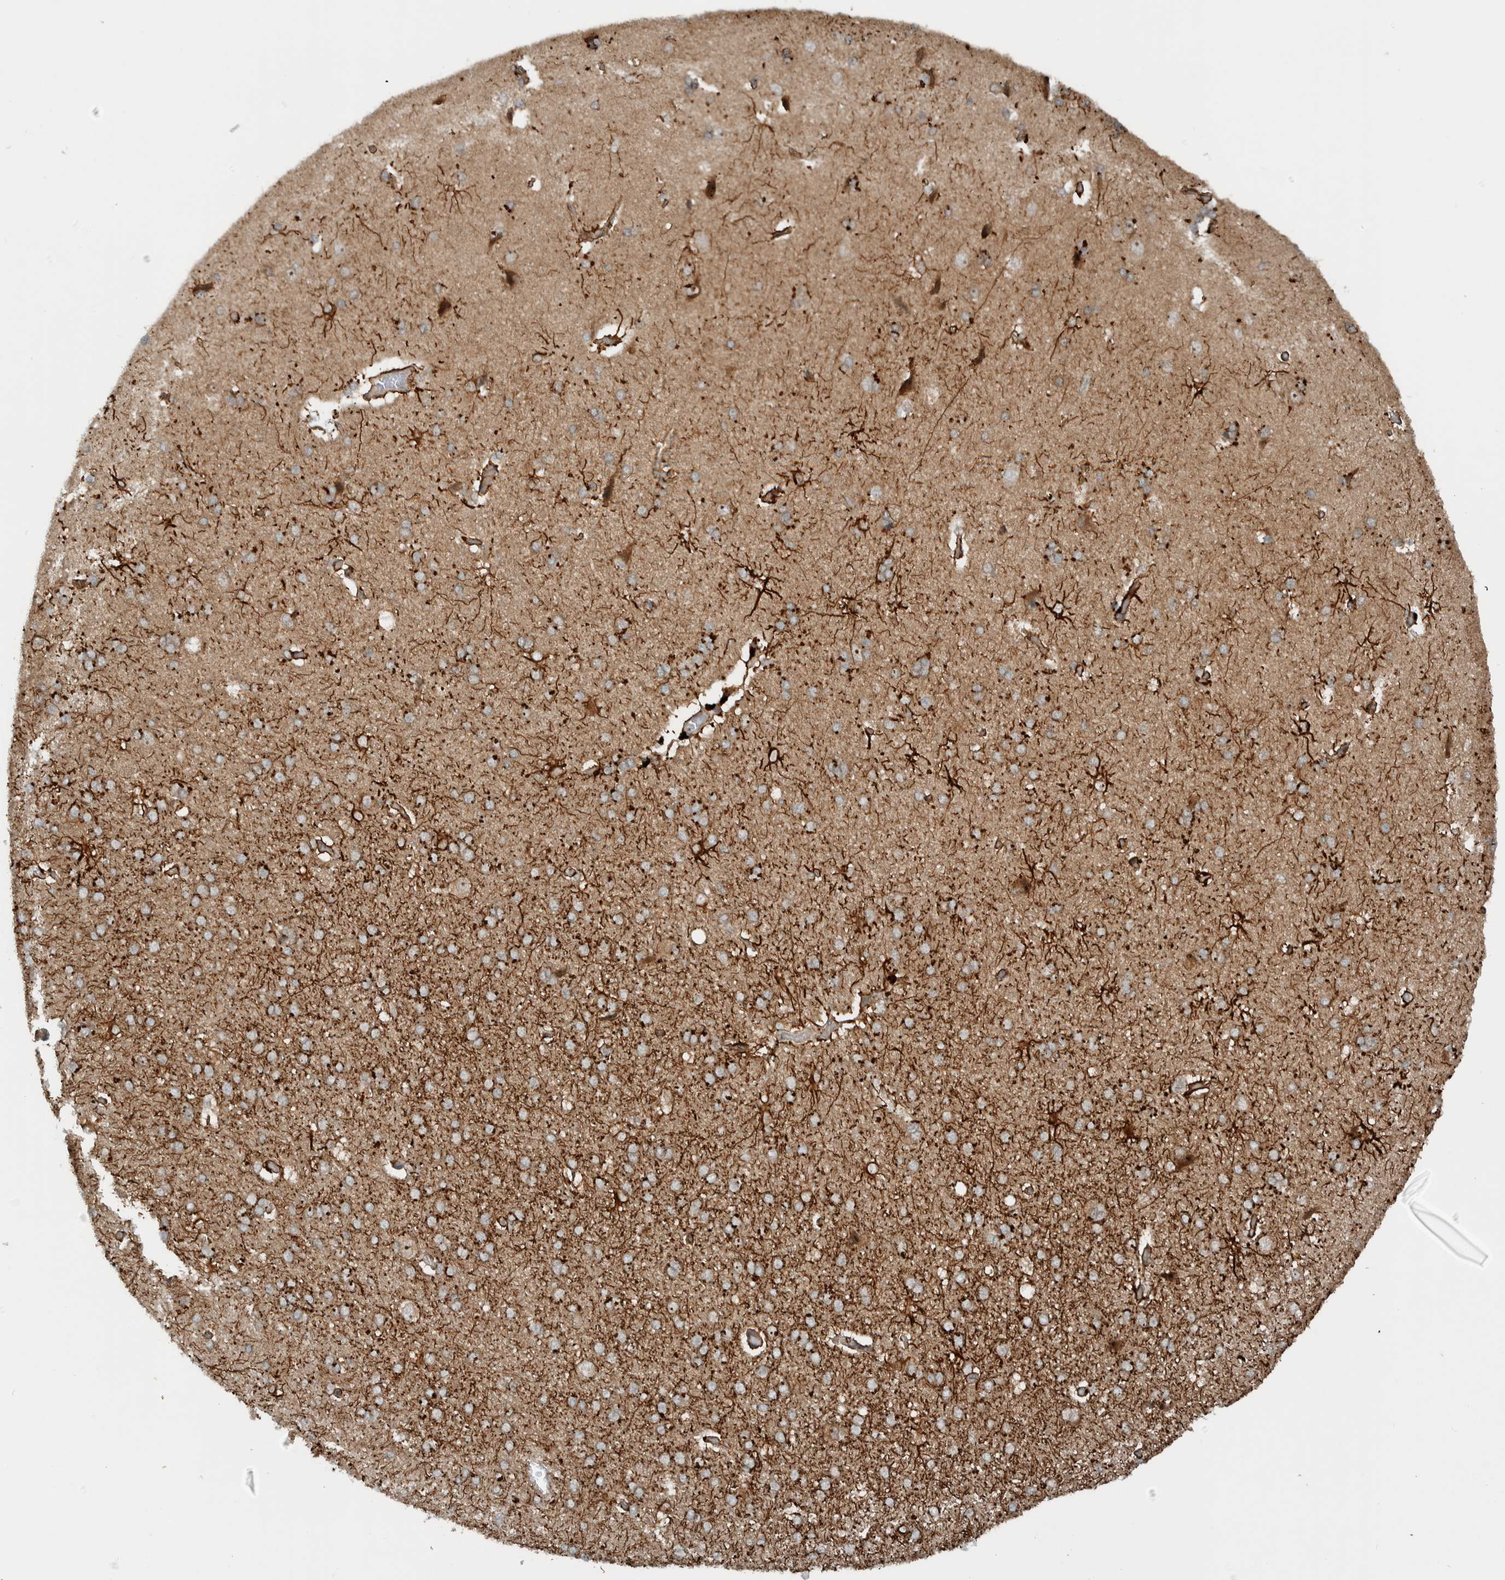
{"staining": {"intensity": "moderate", "quantity": ">75%", "location": "cytoplasmic/membranous"}, "tissue": "cerebral cortex", "cell_type": "Endothelial cells", "image_type": "normal", "snomed": [{"axis": "morphology", "description": "Normal tissue, NOS"}, {"axis": "topography", "description": "Cerebral cortex"}], "caption": "IHC micrograph of normal cerebral cortex stained for a protein (brown), which reveals medium levels of moderate cytoplasmic/membranous positivity in about >75% of endothelial cells.", "gene": "GIGYF1", "patient": {"sex": "male", "age": 62}}